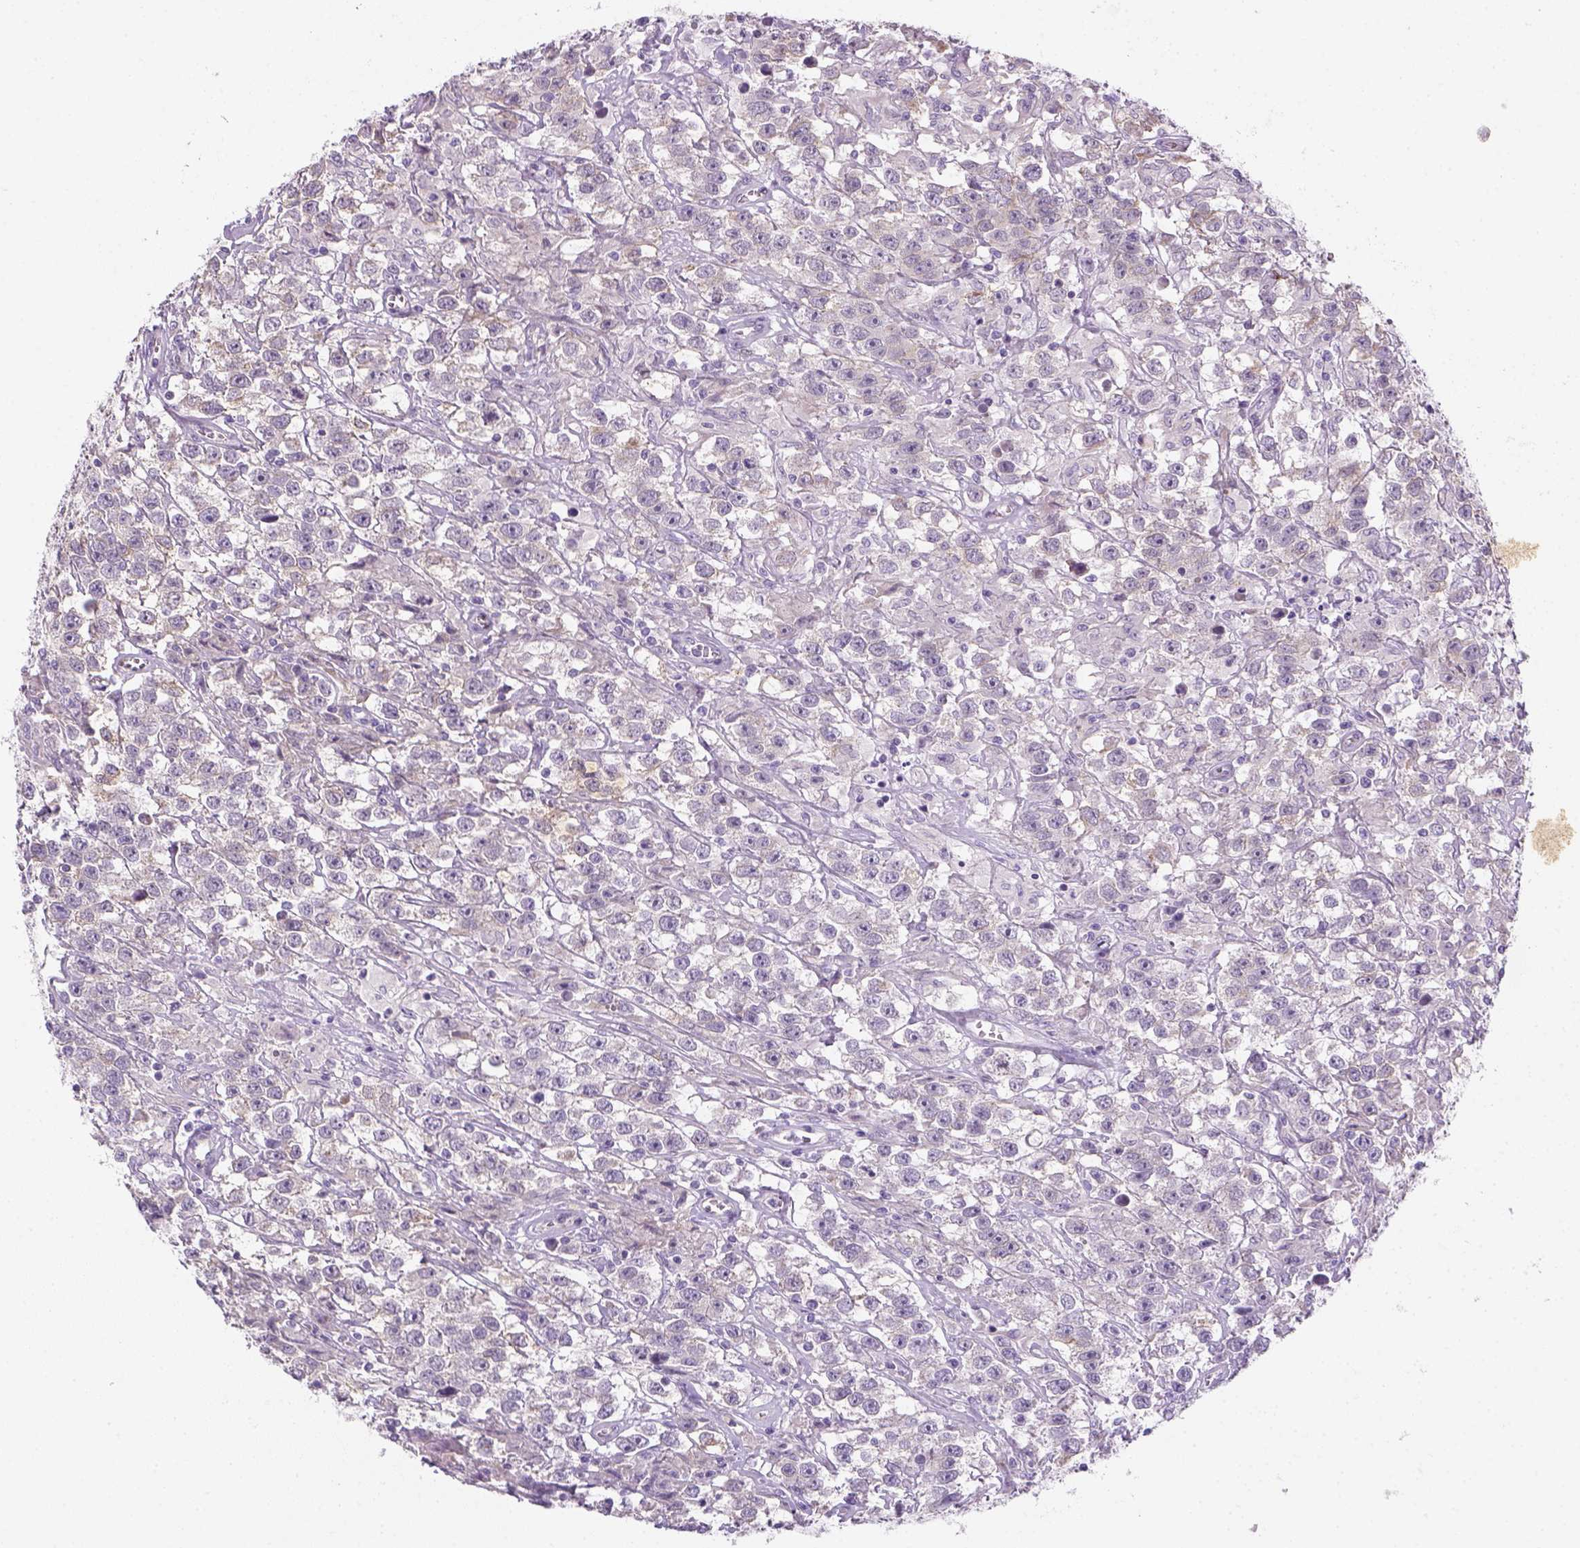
{"staining": {"intensity": "negative", "quantity": "none", "location": "none"}, "tissue": "testis cancer", "cell_type": "Tumor cells", "image_type": "cancer", "snomed": [{"axis": "morphology", "description": "Seminoma, NOS"}, {"axis": "topography", "description": "Testis"}], "caption": "Immunohistochemical staining of testis seminoma exhibits no significant staining in tumor cells.", "gene": "CACNB1", "patient": {"sex": "male", "age": 43}}